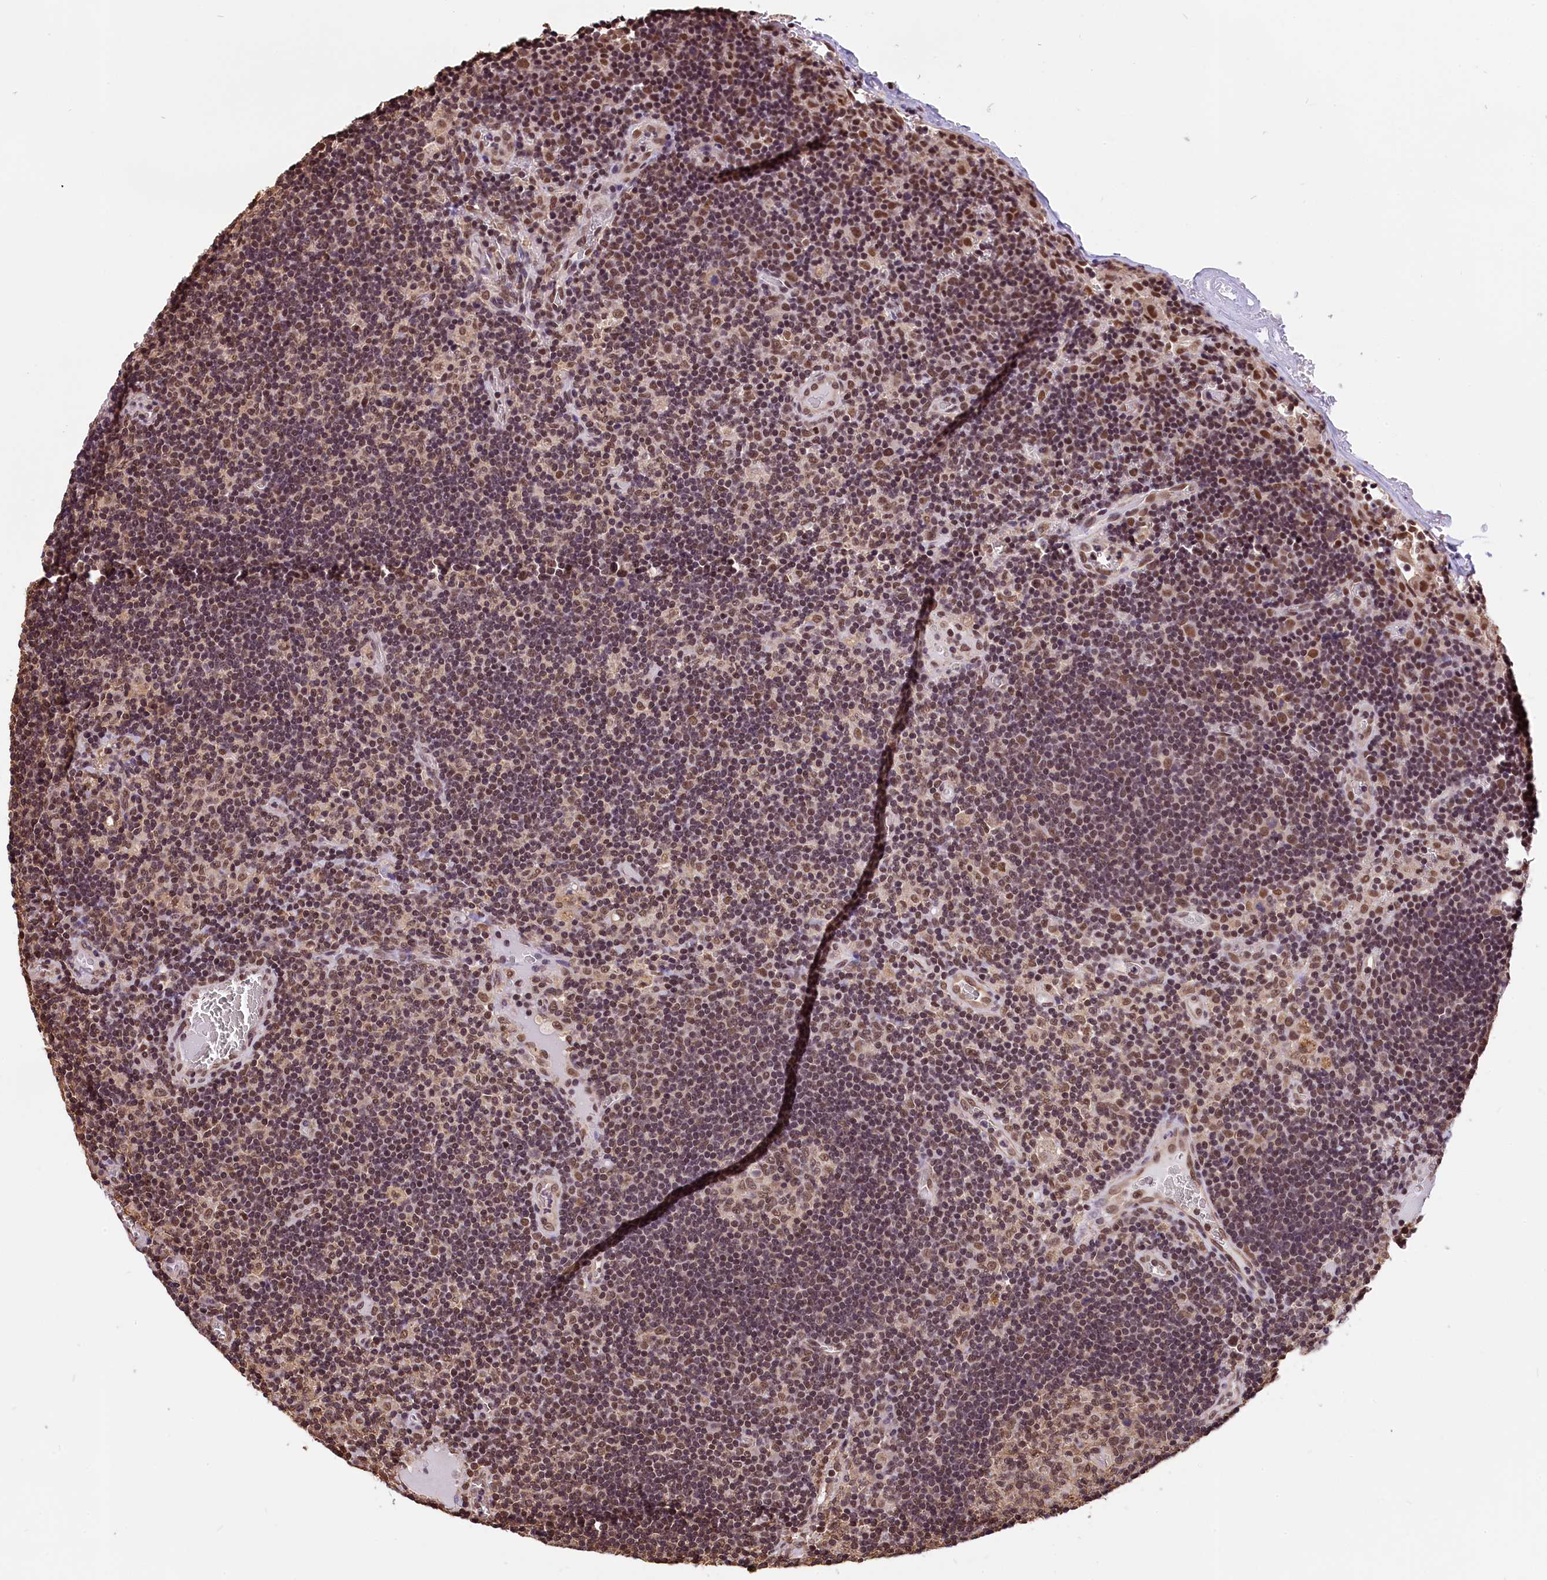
{"staining": {"intensity": "moderate", "quantity": ">75%", "location": "nuclear"}, "tissue": "lymph node", "cell_type": "Germinal center cells", "image_type": "normal", "snomed": [{"axis": "morphology", "description": "Normal tissue, NOS"}, {"axis": "topography", "description": "Lymph node"}], "caption": "Protein expression analysis of benign lymph node reveals moderate nuclear staining in about >75% of germinal center cells.", "gene": "ZC3H4", "patient": {"sex": "female", "age": 73}}